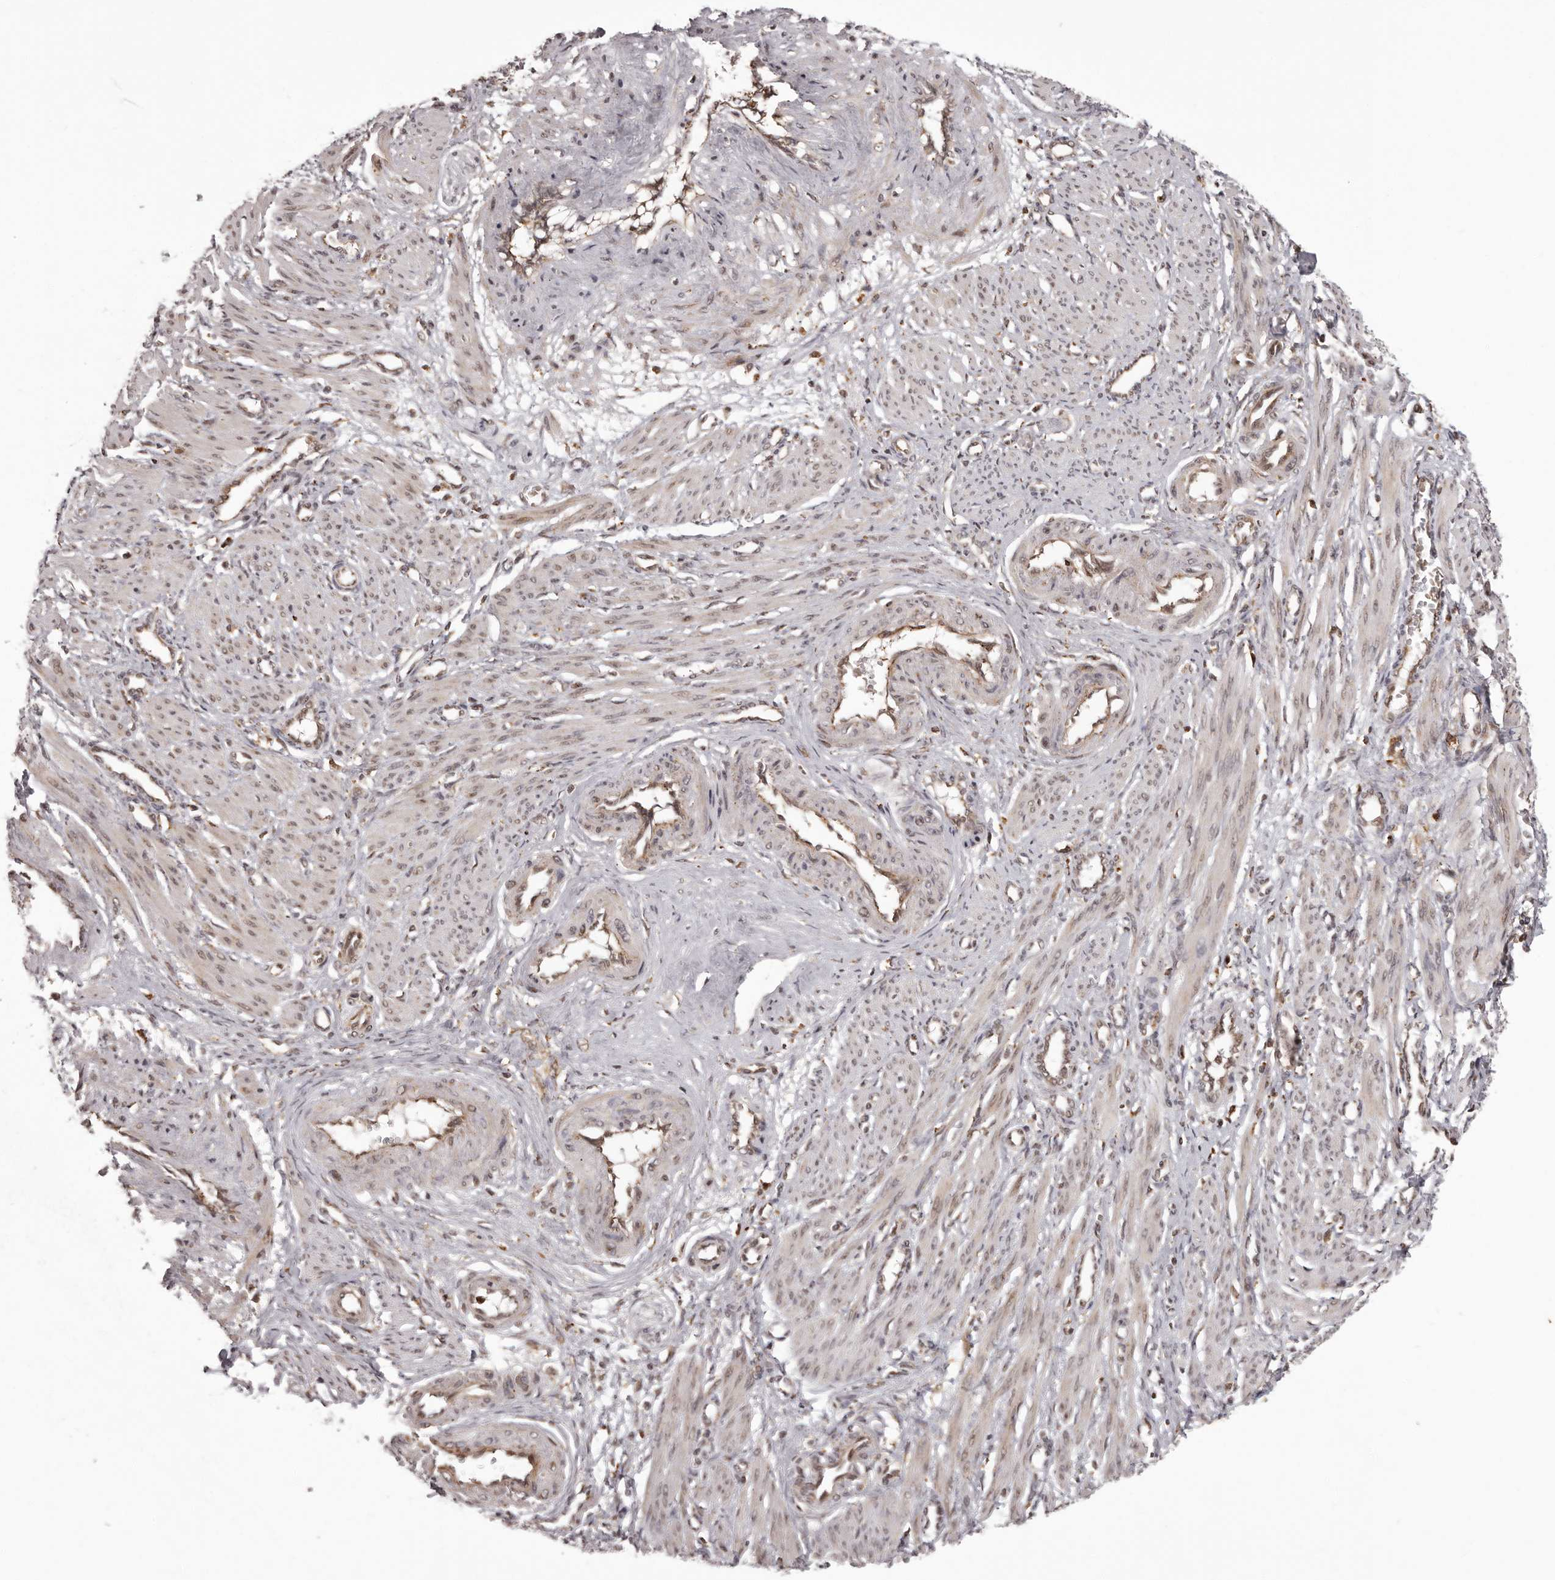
{"staining": {"intensity": "weak", "quantity": "<25%", "location": "cytoplasmic/membranous,nuclear"}, "tissue": "smooth muscle", "cell_type": "Smooth muscle cells", "image_type": "normal", "snomed": [{"axis": "morphology", "description": "Normal tissue, NOS"}, {"axis": "topography", "description": "Endometrium"}], "caption": "Micrograph shows no significant protein expression in smooth muscle cells of unremarkable smooth muscle.", "gene": "IL32", "patient": {"sex": "female", "age": 33}}